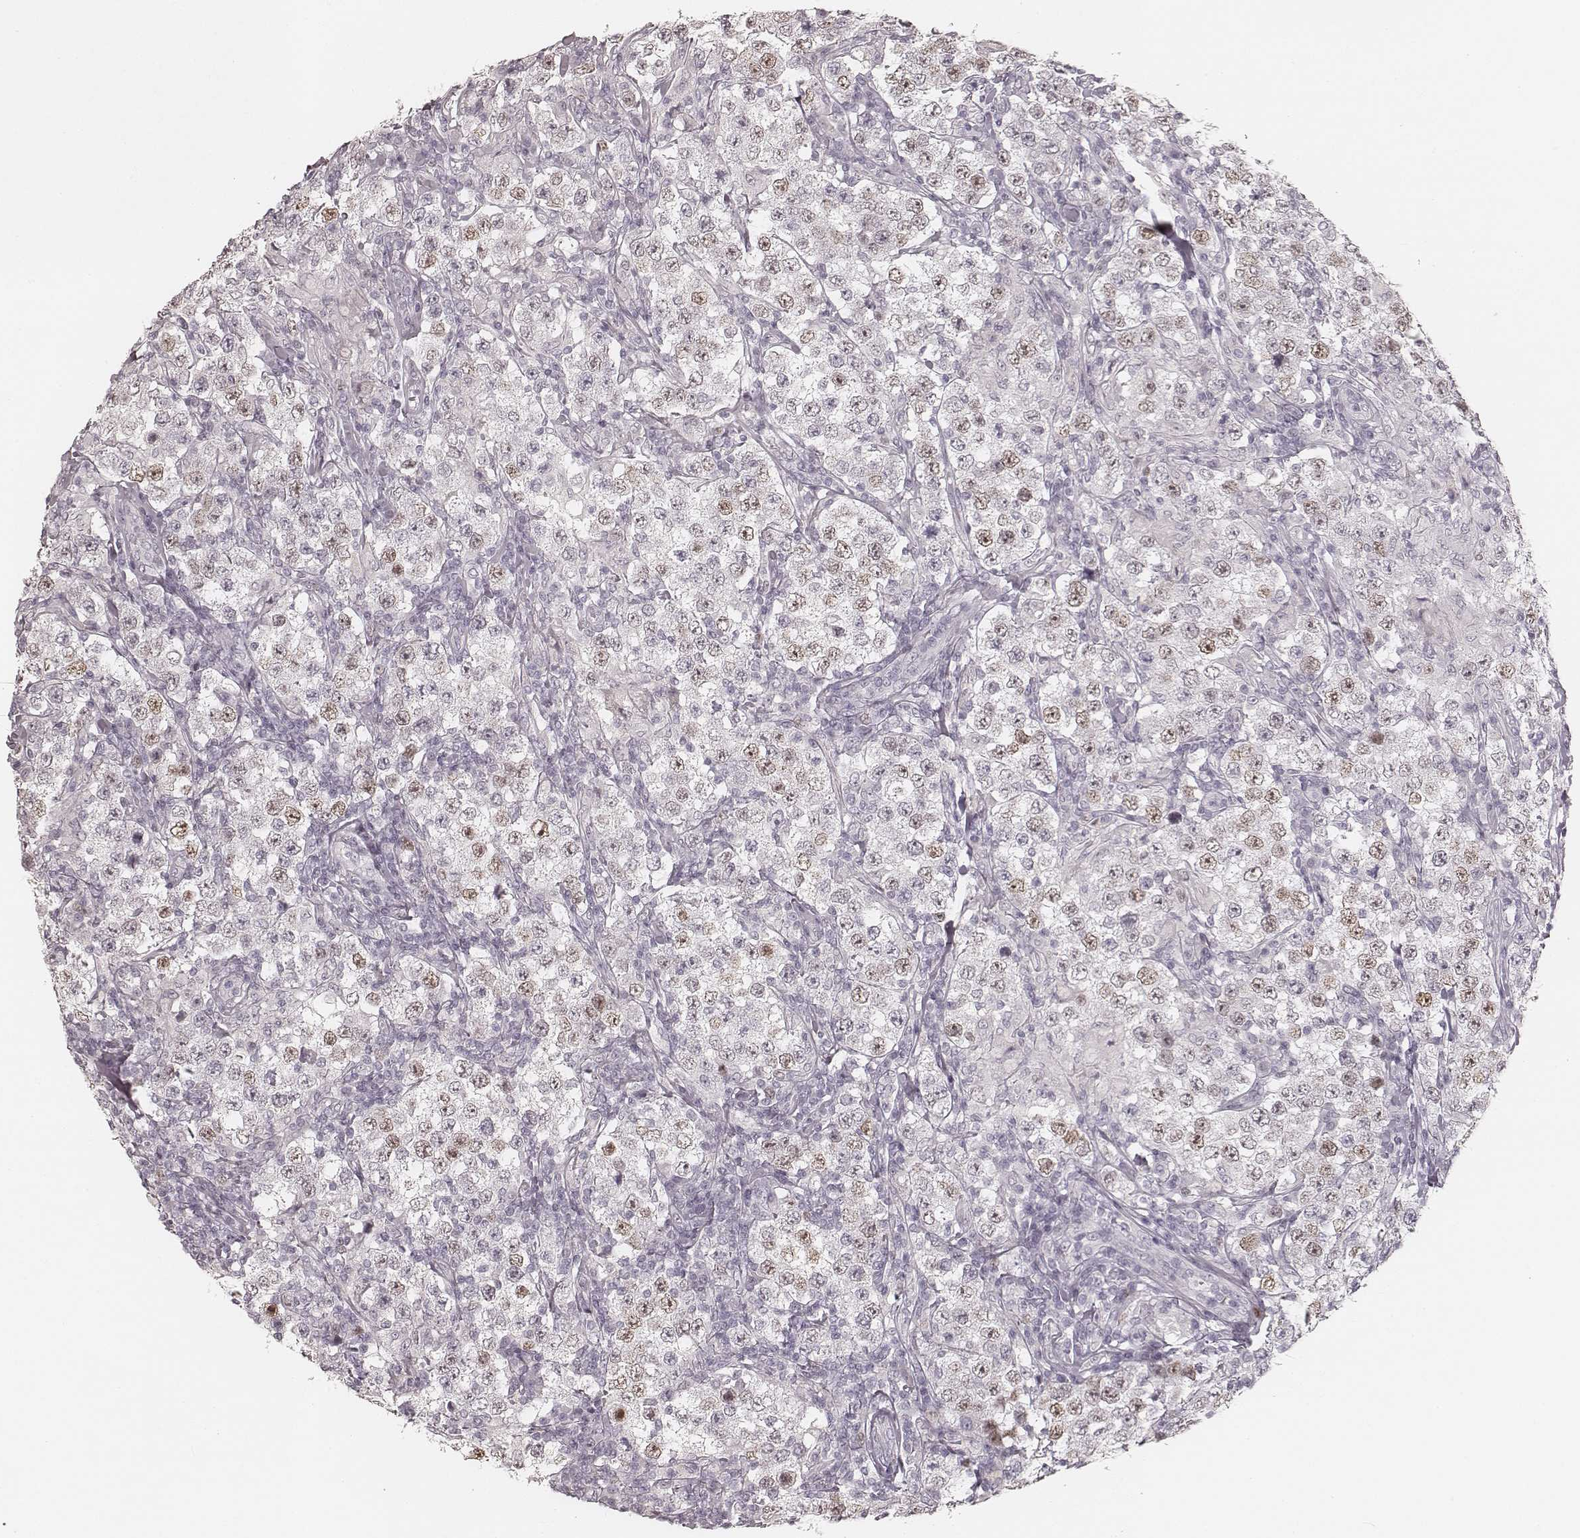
{"staining": {"intensity": "weak", "quantity": ">75%", "location": "nuclear"}, "tissue": "testis cancer", "cell_type": "Tumor cells", "image_type": "cancer", "snomed": [{"axis": "morphology", "description": "Seminoma, NOS"}, {"axis": "morphology", "description": "Carcinoma, Embryonal, NOS"}, {"axis": "topography", "description": "Testis"}], "caption": "High-magnification brightfield microscopy of embryonal carcinoma (testis) stained with DAB (3,3'-diaminobenzidine) (brown) and counterstained with hematoxylin (blue). tumor cells exhibit weak nuclear positivity is seen in approximately>75% of cells.", "gene": "TEX37", "patient": {"sex": "male", "age": 41}}